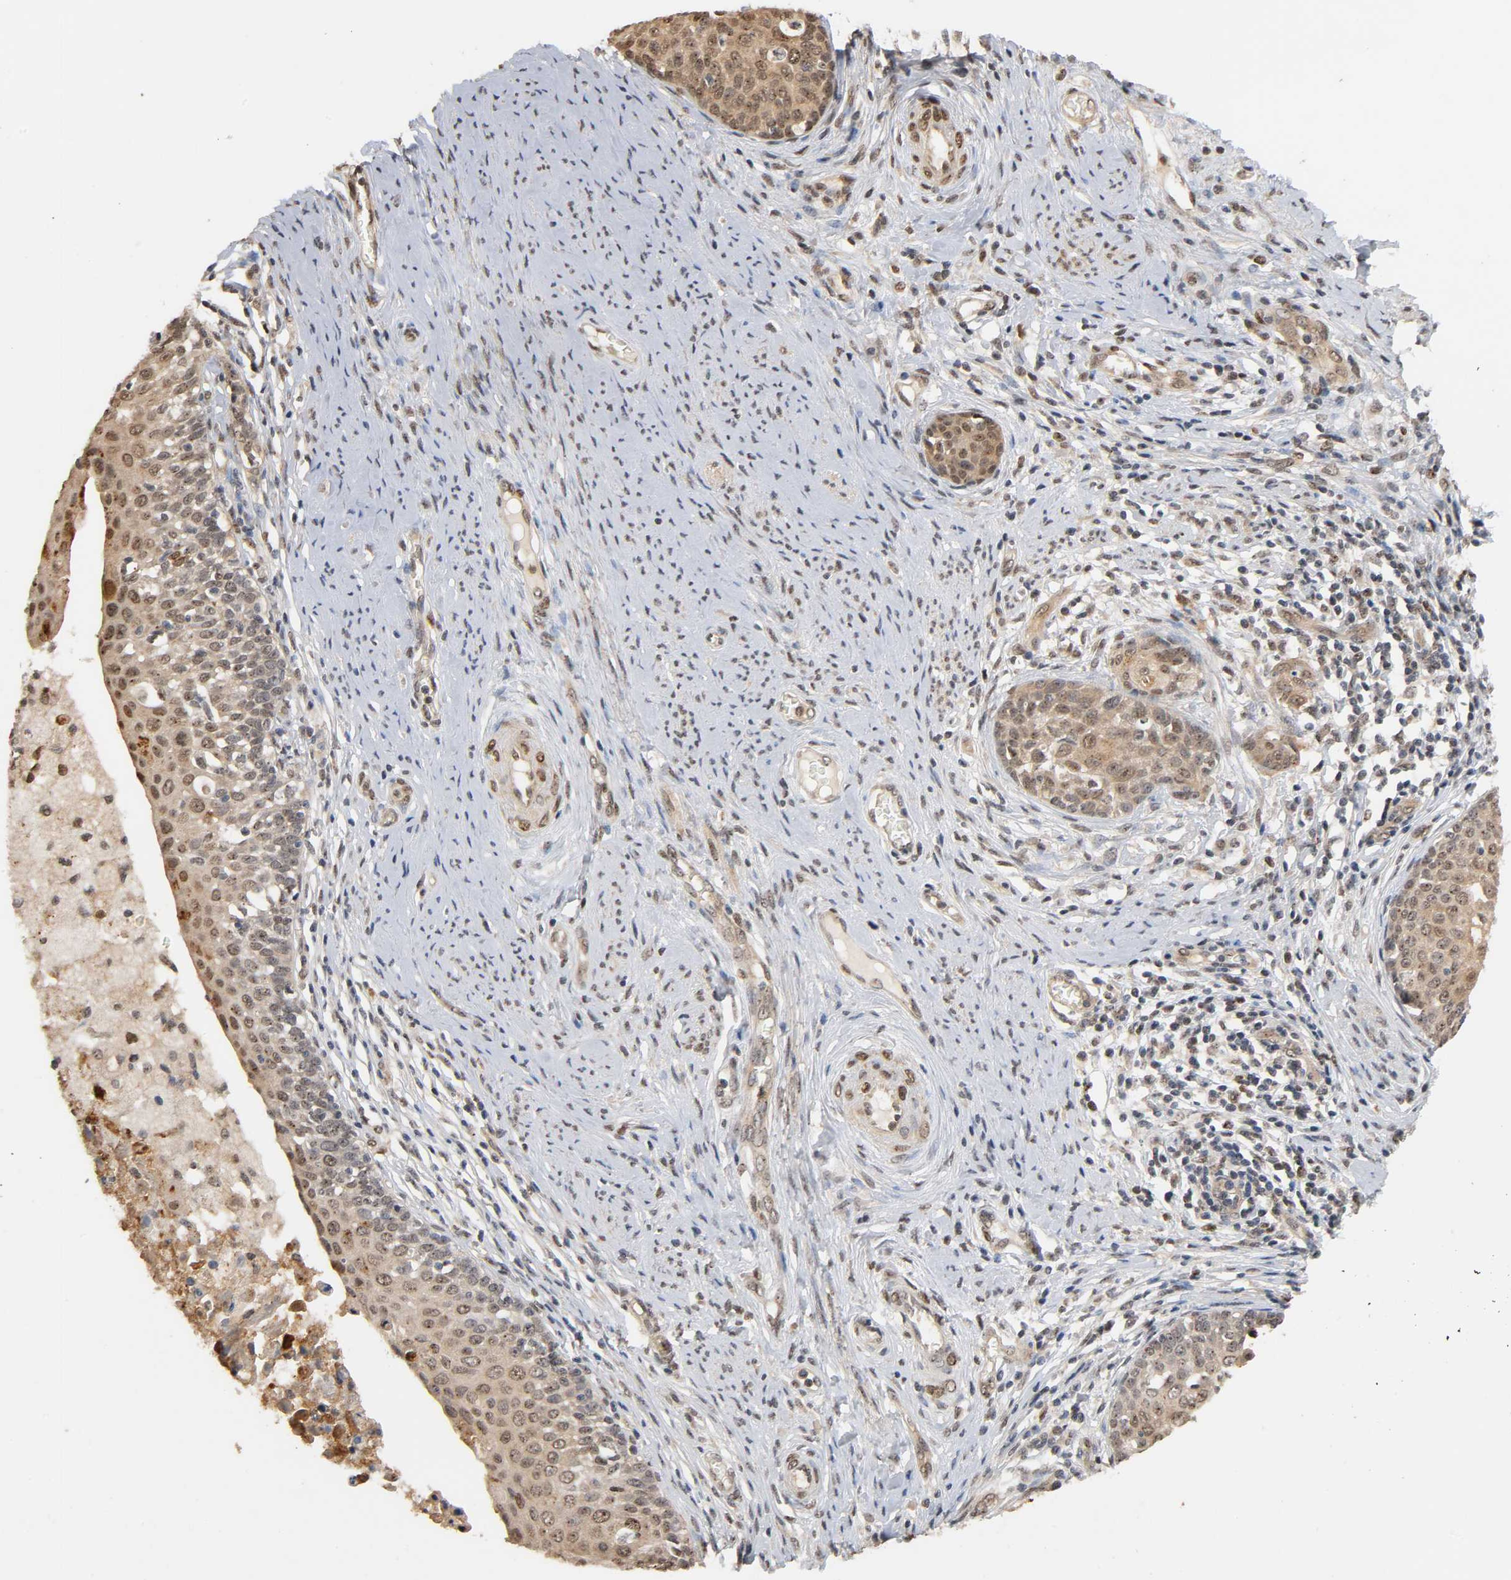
{"staining": {"intensity": "weak", "quantity": ">75%", "location": "cytoplasmic/membranous,nuclear"}, "tissue": "cervical cancer", "cell_type": "Tumor cells", "image_type": "cancer", "snomed": [{"axis": "morphology", "description": "Squamous cell carcinoma, NOS"}, {"axis": "morphology", "description": "Adenocarcinoma, NOS"}, {"axis": "topography", "description": "Cervix"}], "caption": "Cervical cancer was stained to show a protein in brown. There is low levels of weak cytoplasmic/membranous and nuclear staining in approximately >75% of tumor cells.", "gene": "UBC", "patient": {"sex": "female", "age": 52}}